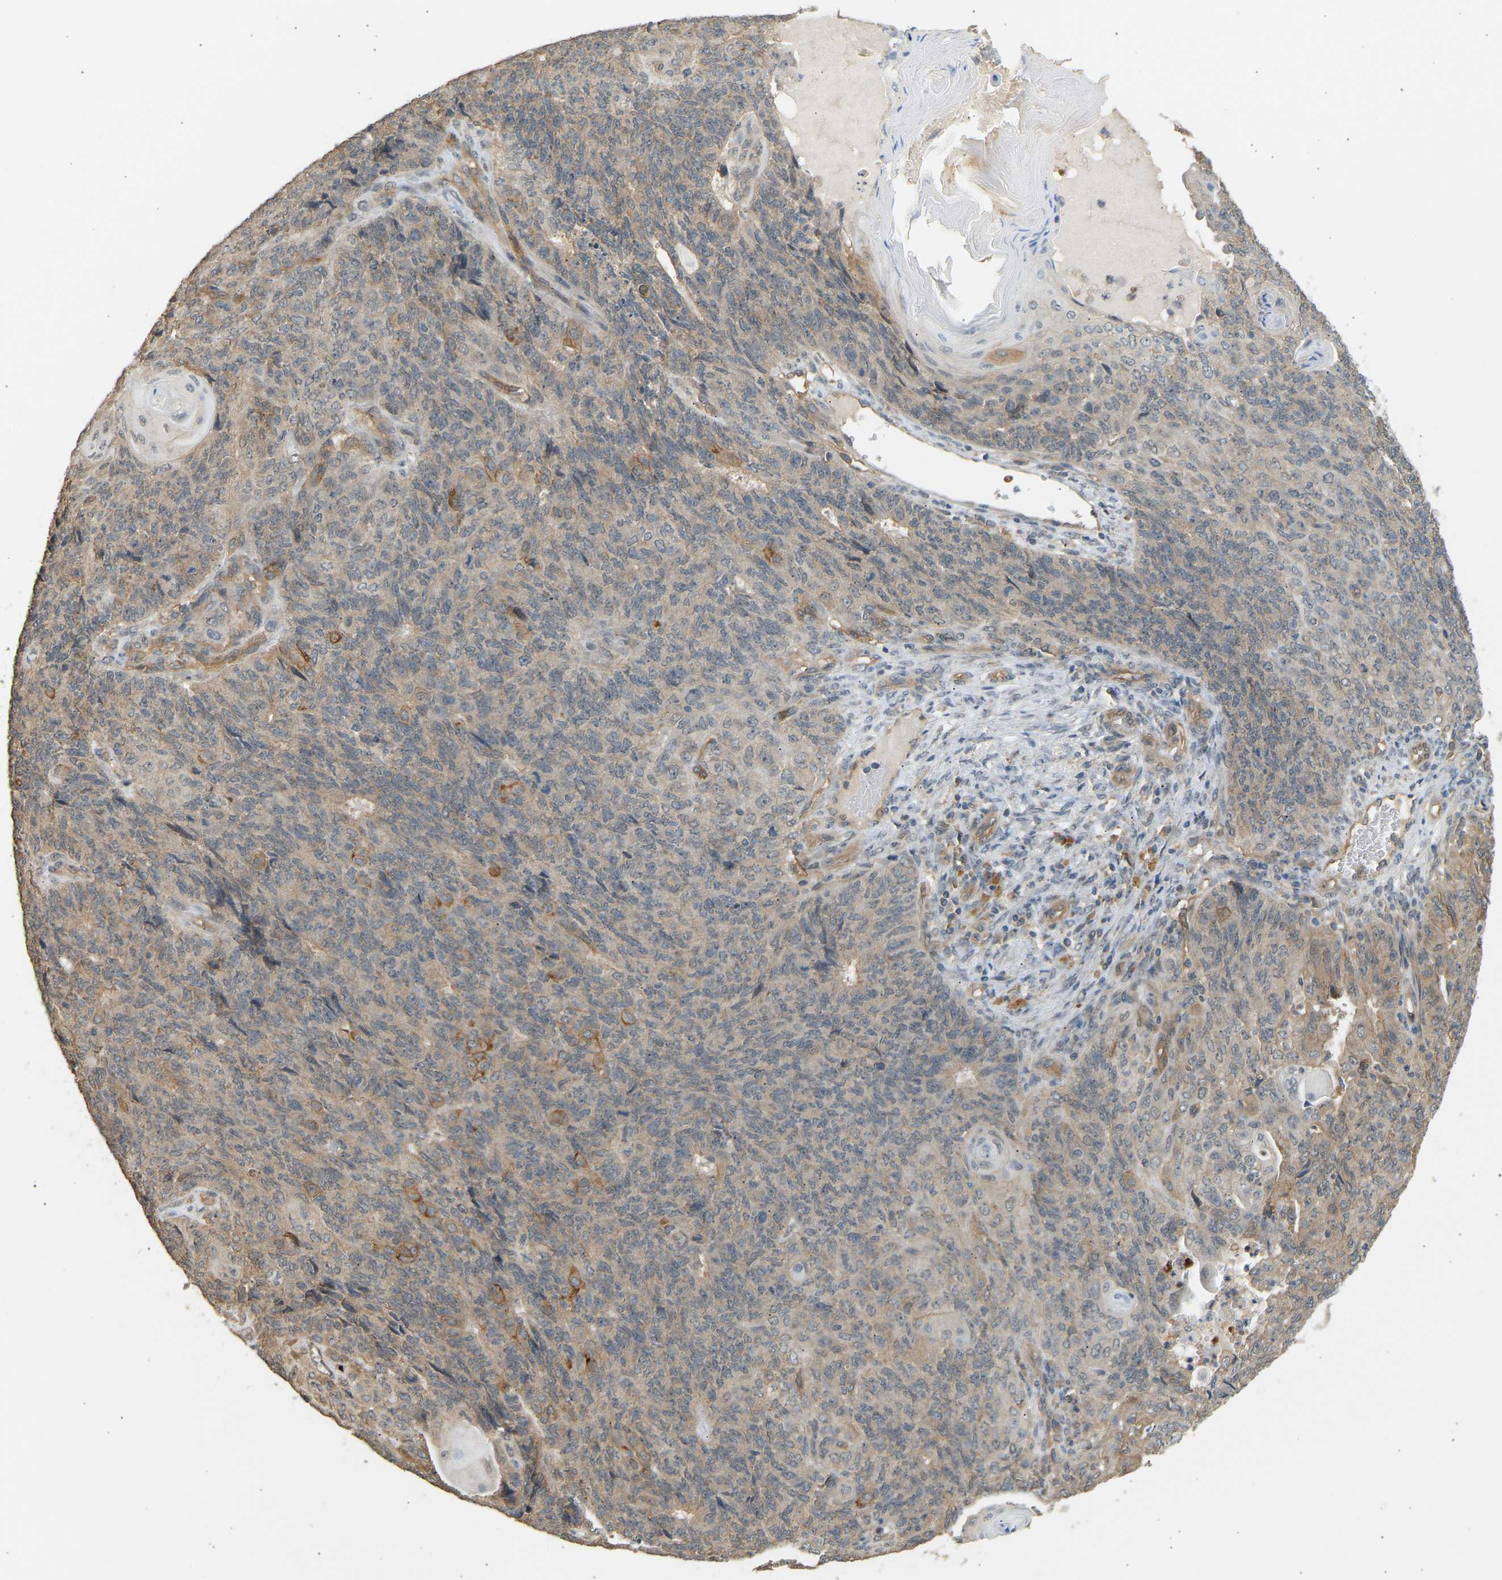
{"staining": {"intensity": "weak", "quantity": ">75%", "location": "cytoplasmic/membranous"}, "tissue": "endometrial cancer", "cell_type": "Tumor cells", "image_type": "cancer", "snomed": [{"axis": "morphology", "description": "Adenocarcinoma, NOS"}, {"axis": "topography", "description": "Endometrium"}], "caption": "Protein expression analysis of human endometrial adenocarcinoma reveals weak cytoplasmic/membranous expression in approximately >75% of tumor cells. (Brightfield microscopy of DAB IHC at high magnification).", "gene": "RGL1", "patient": {"sex": "female", "age": 32}}